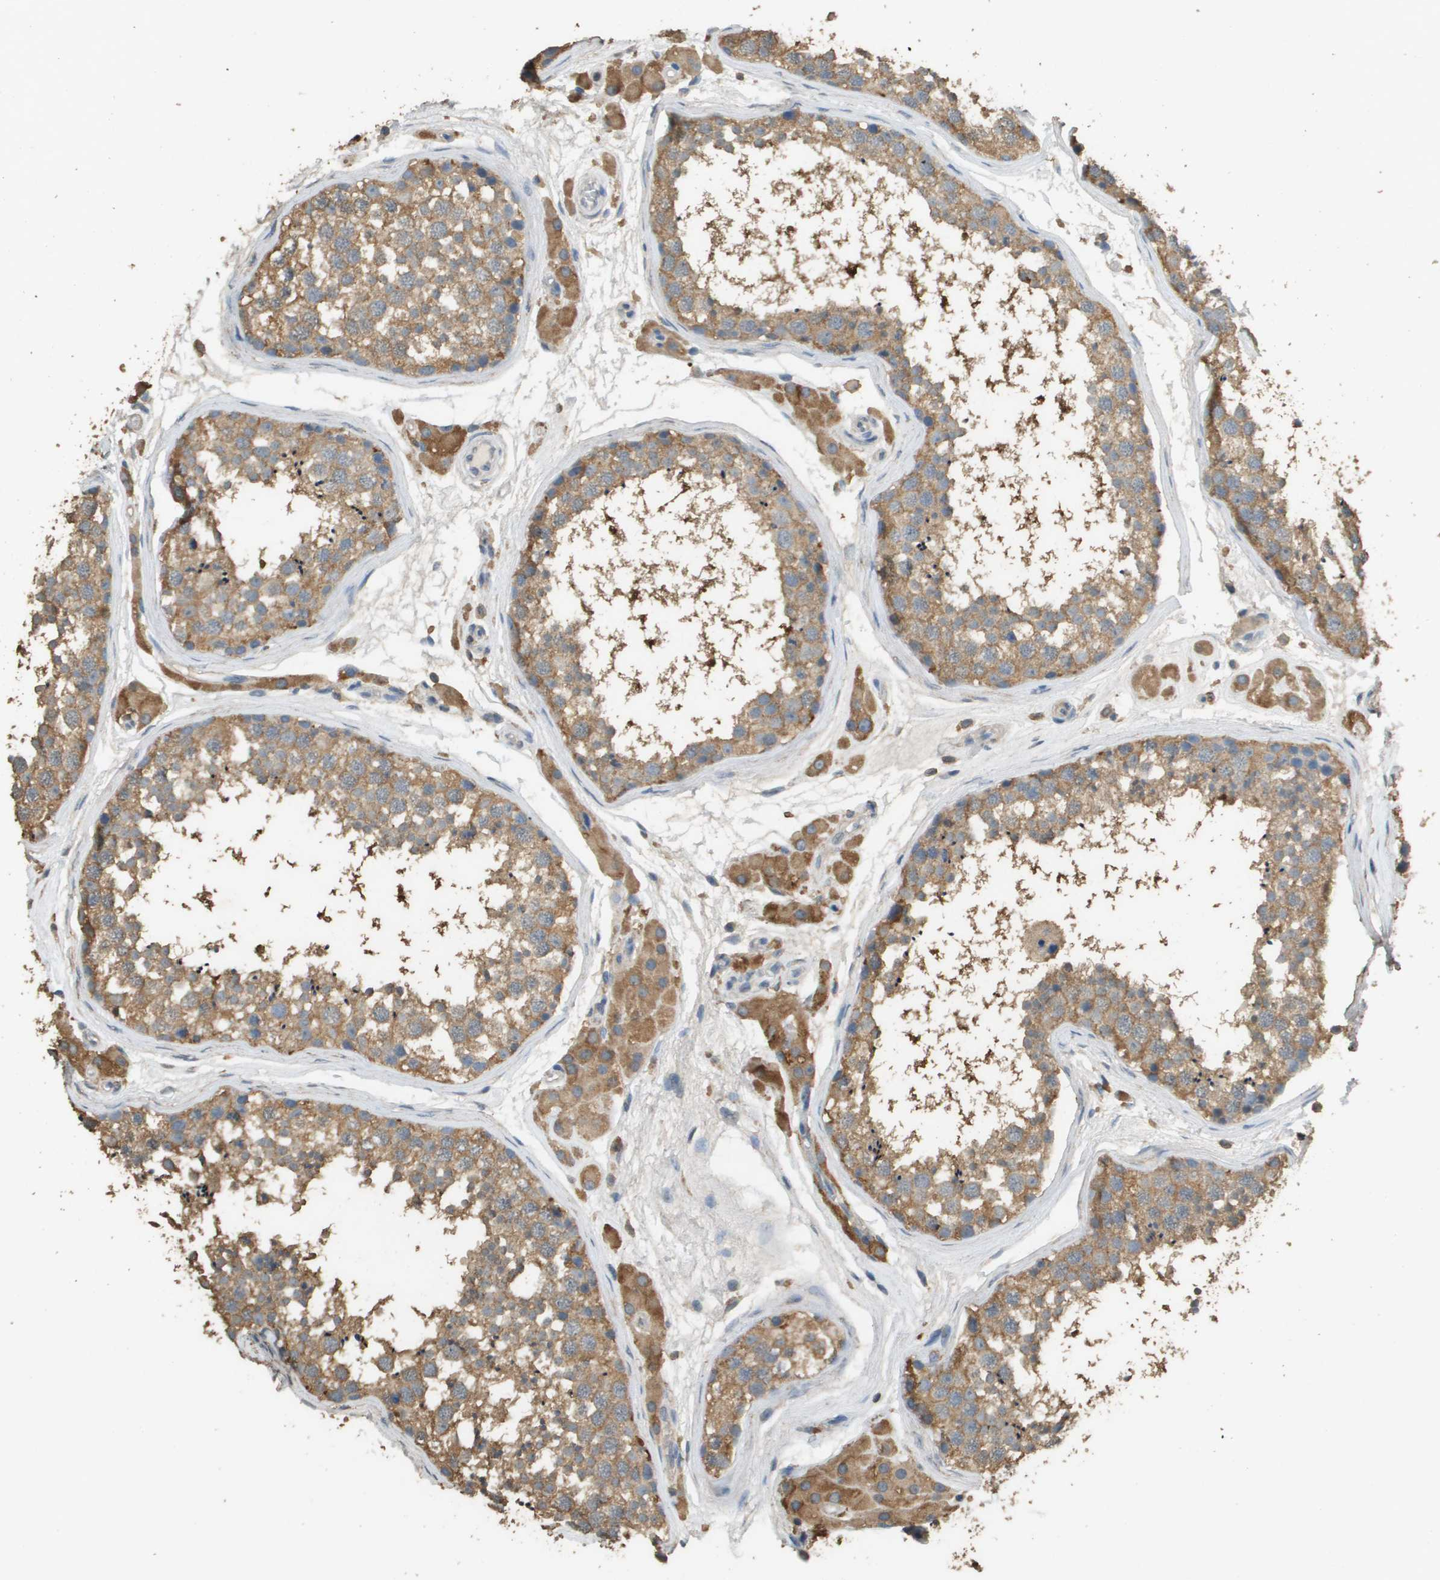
{"staining": {"intensity": "moderate", "quantity": ">75%", "location": "cytoplasmic/membranous"}, "tissue": "testis", "cell_type": "Cells in seminiferous ducts", "image_type": "normal", "snomed": [{"axis": "morphology", "description": "Normal tissue, NOS"}, {"axis": "topography", "description": "Testis"}], "caption": "A micrograph of human testis stained for a protein displays moderate cytoplasmic/membranous brown staining in cells in seminiferous ducts.", "gene": "MS4A7", "patient": {"sex": "male", "age": 56}}